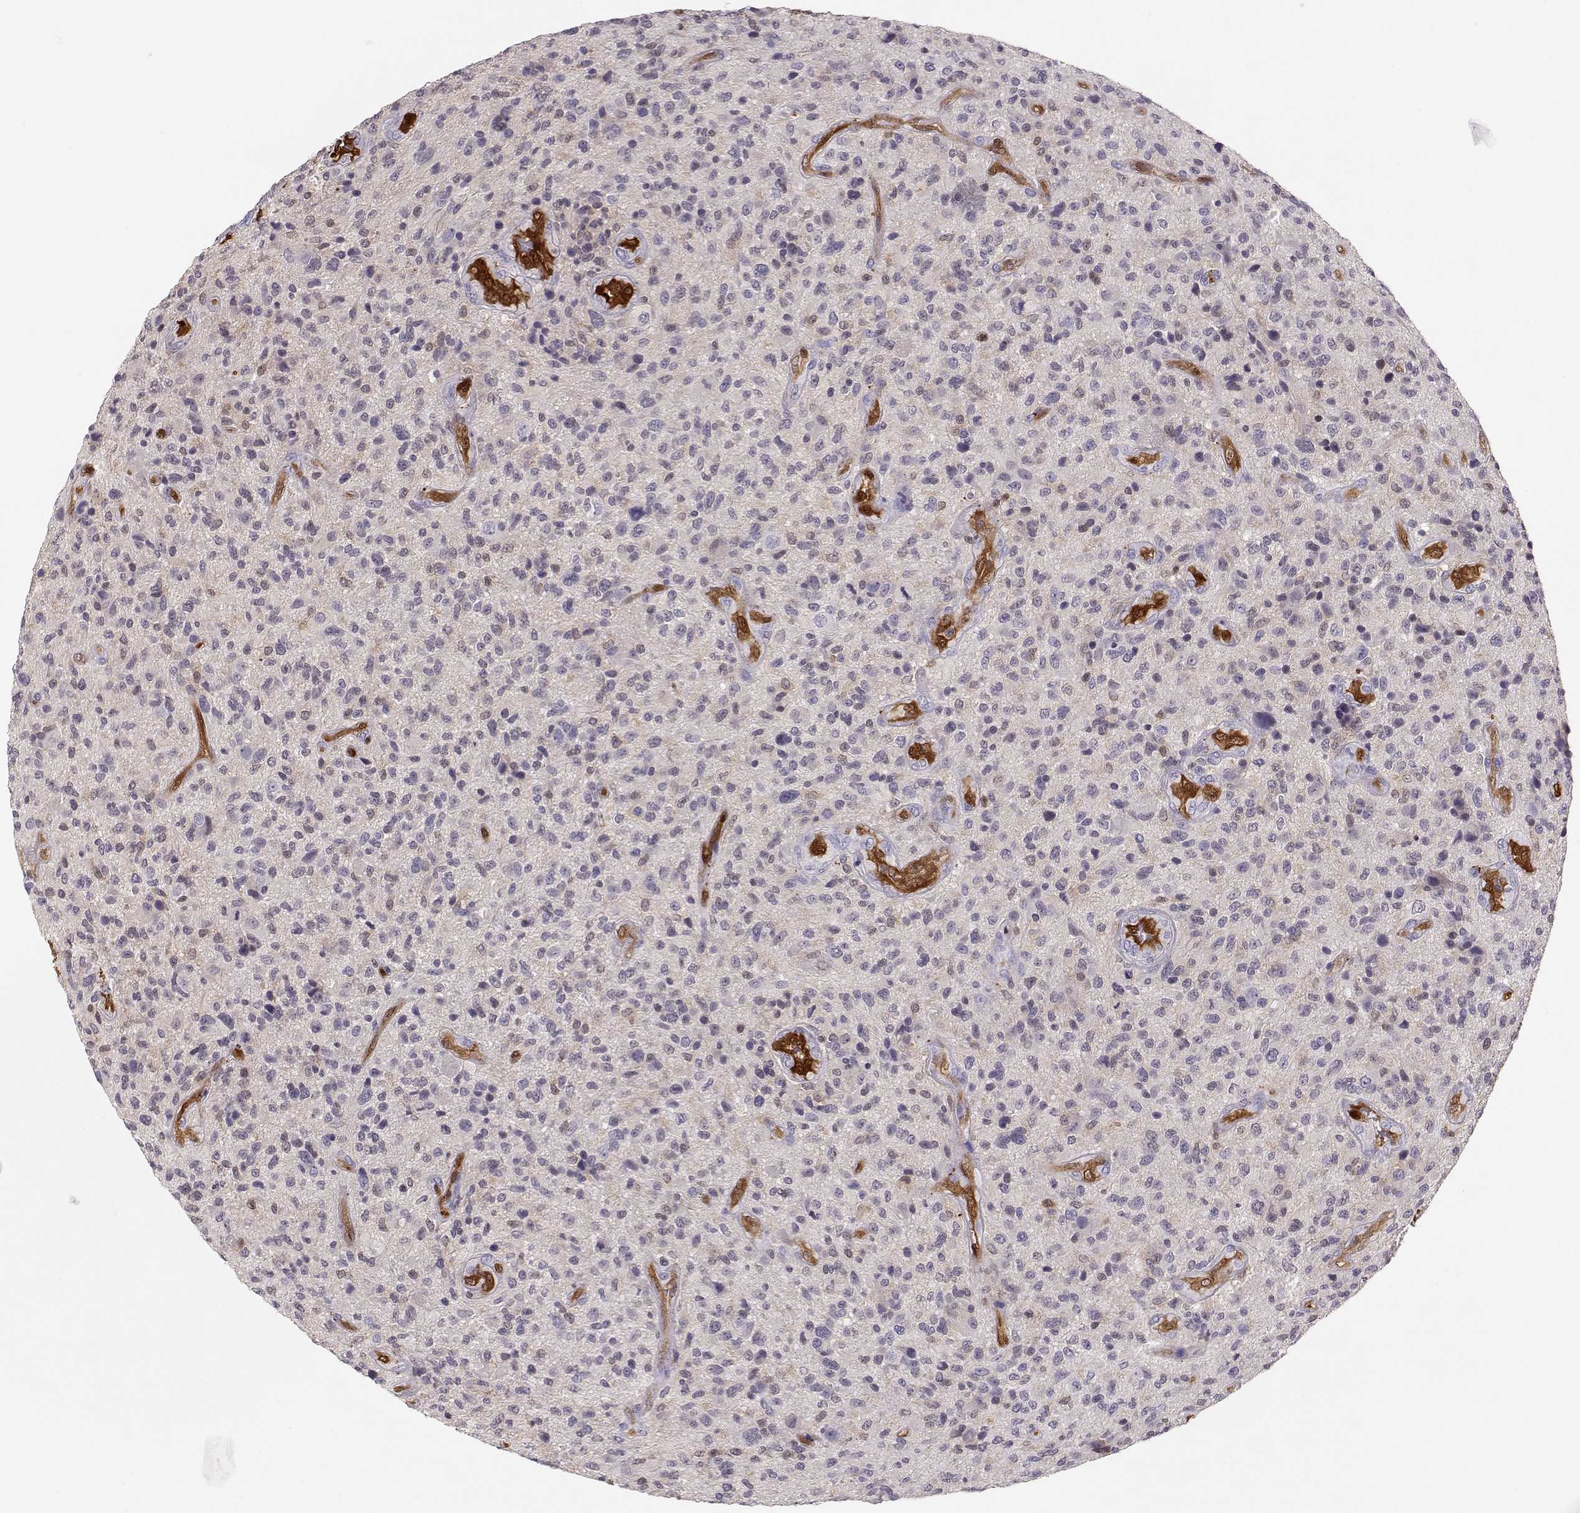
{"staining": {"intensity": "negative", "quantity": "none", "location": "none"}, "tissue": "glioma", "cell_type": "Tumor cells", "image_type": "cancer", "snomed": [{"axis": "morphology", "description": "Glioma, malignant, High grade"}, {"axis": "topography", "description": "Brain"}], "caption": "IHC photomicrograph of human high-grade glioma (malignant) stained for a protein (brown), which exhibits no expression in tumor cells.", "gene": "PNP", "patient": {"sex": "male", "age": 47}}